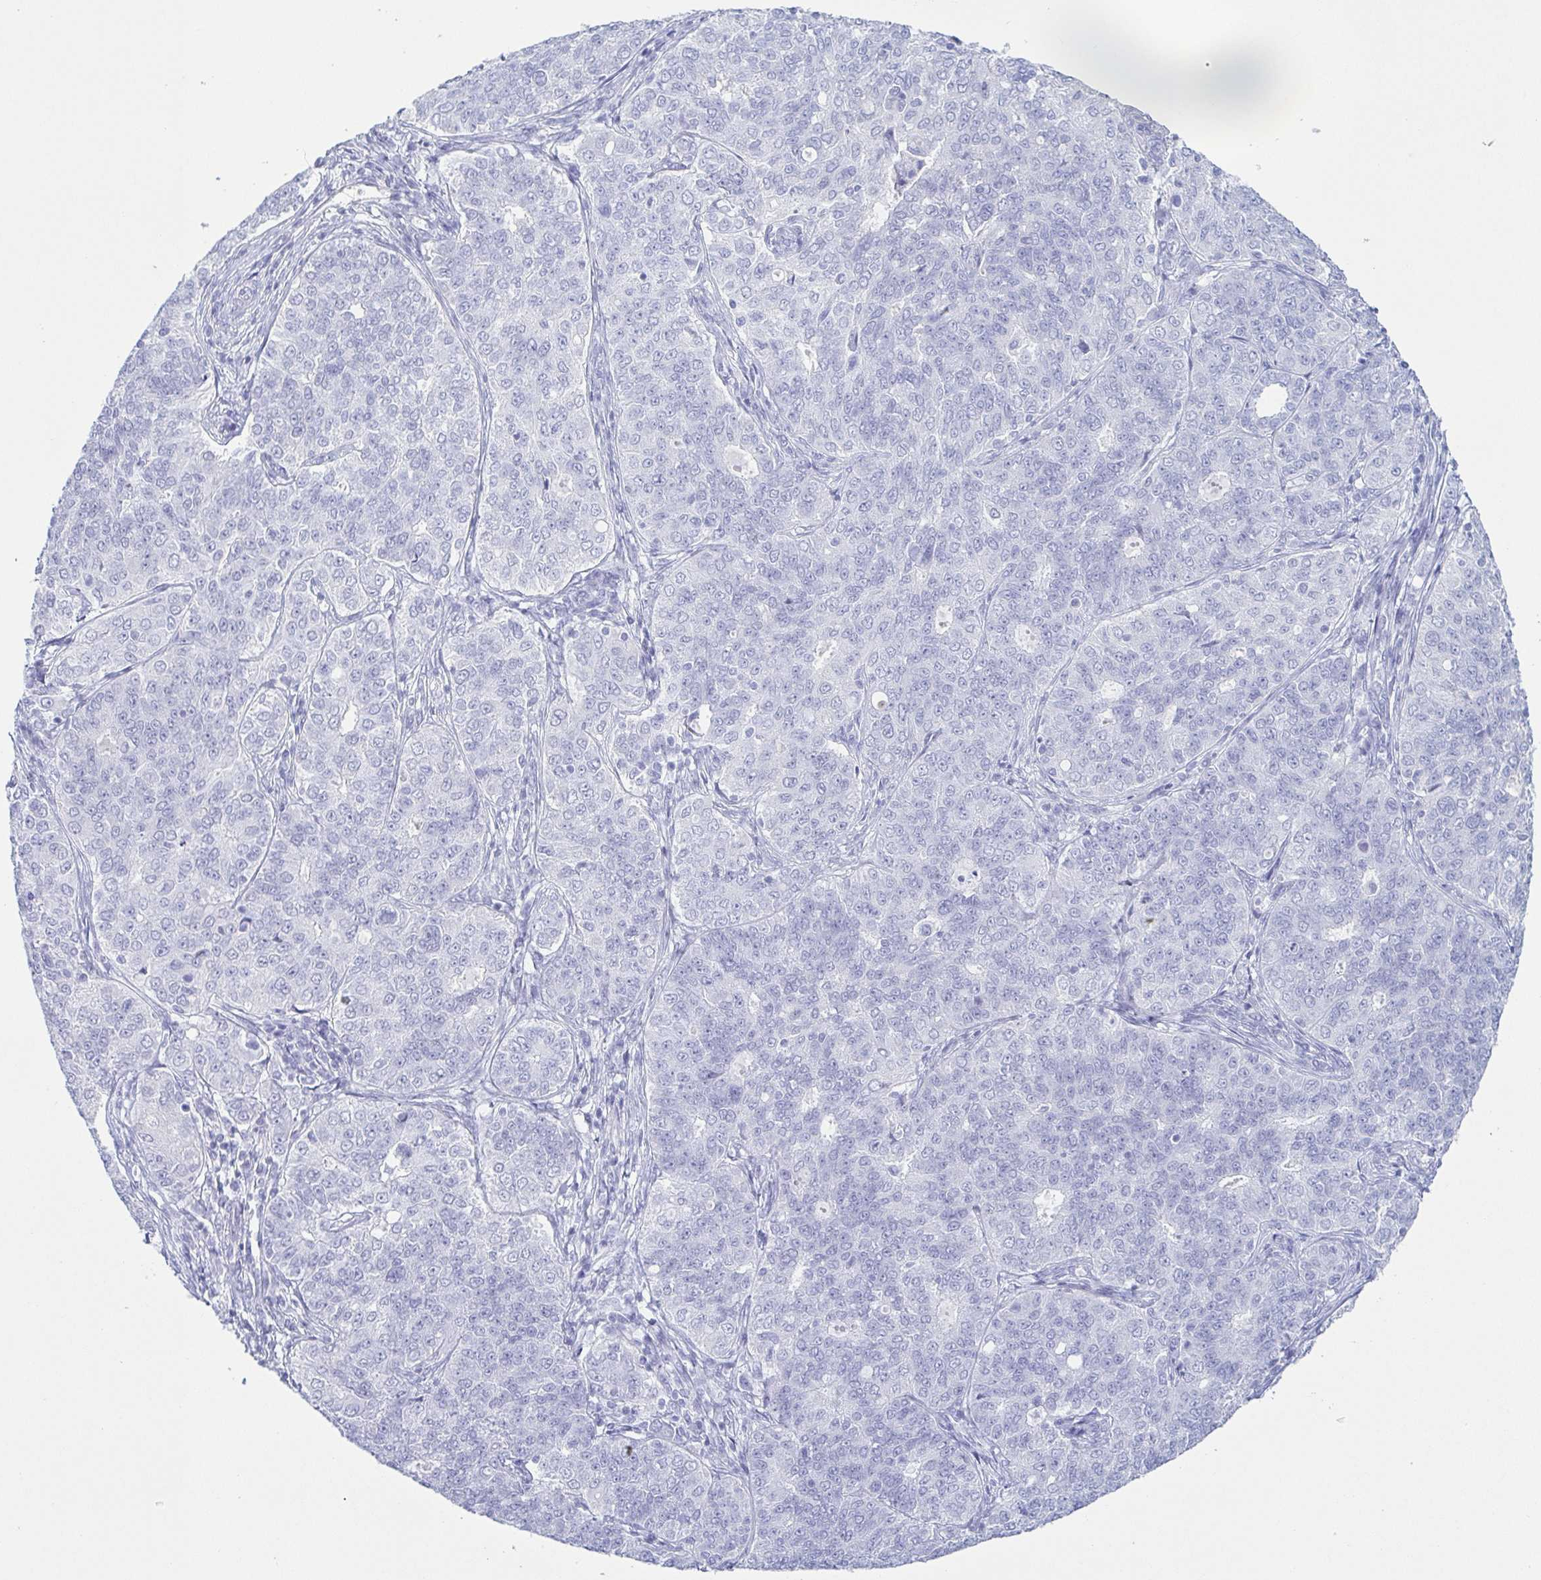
{"staining": {"intensity": "negative", "quantity": "none", "location": "none"}, "tissue": "endometrial cancer", "cell_type": "Tumor cells", "image_type": "cancer", "snomed": [{"axis": "morphology", "description": "Adenocarcinoma, NOS"}, {"axis": "topography", "description": "Endometrium"}], "caption": "This is an IHC photomicrograph of human endometrial cancer (adenocarcinoma). There is no positivity in tumor cells.", "gene": "PRR4", "patient": {"sex": "female", "age": 43}}